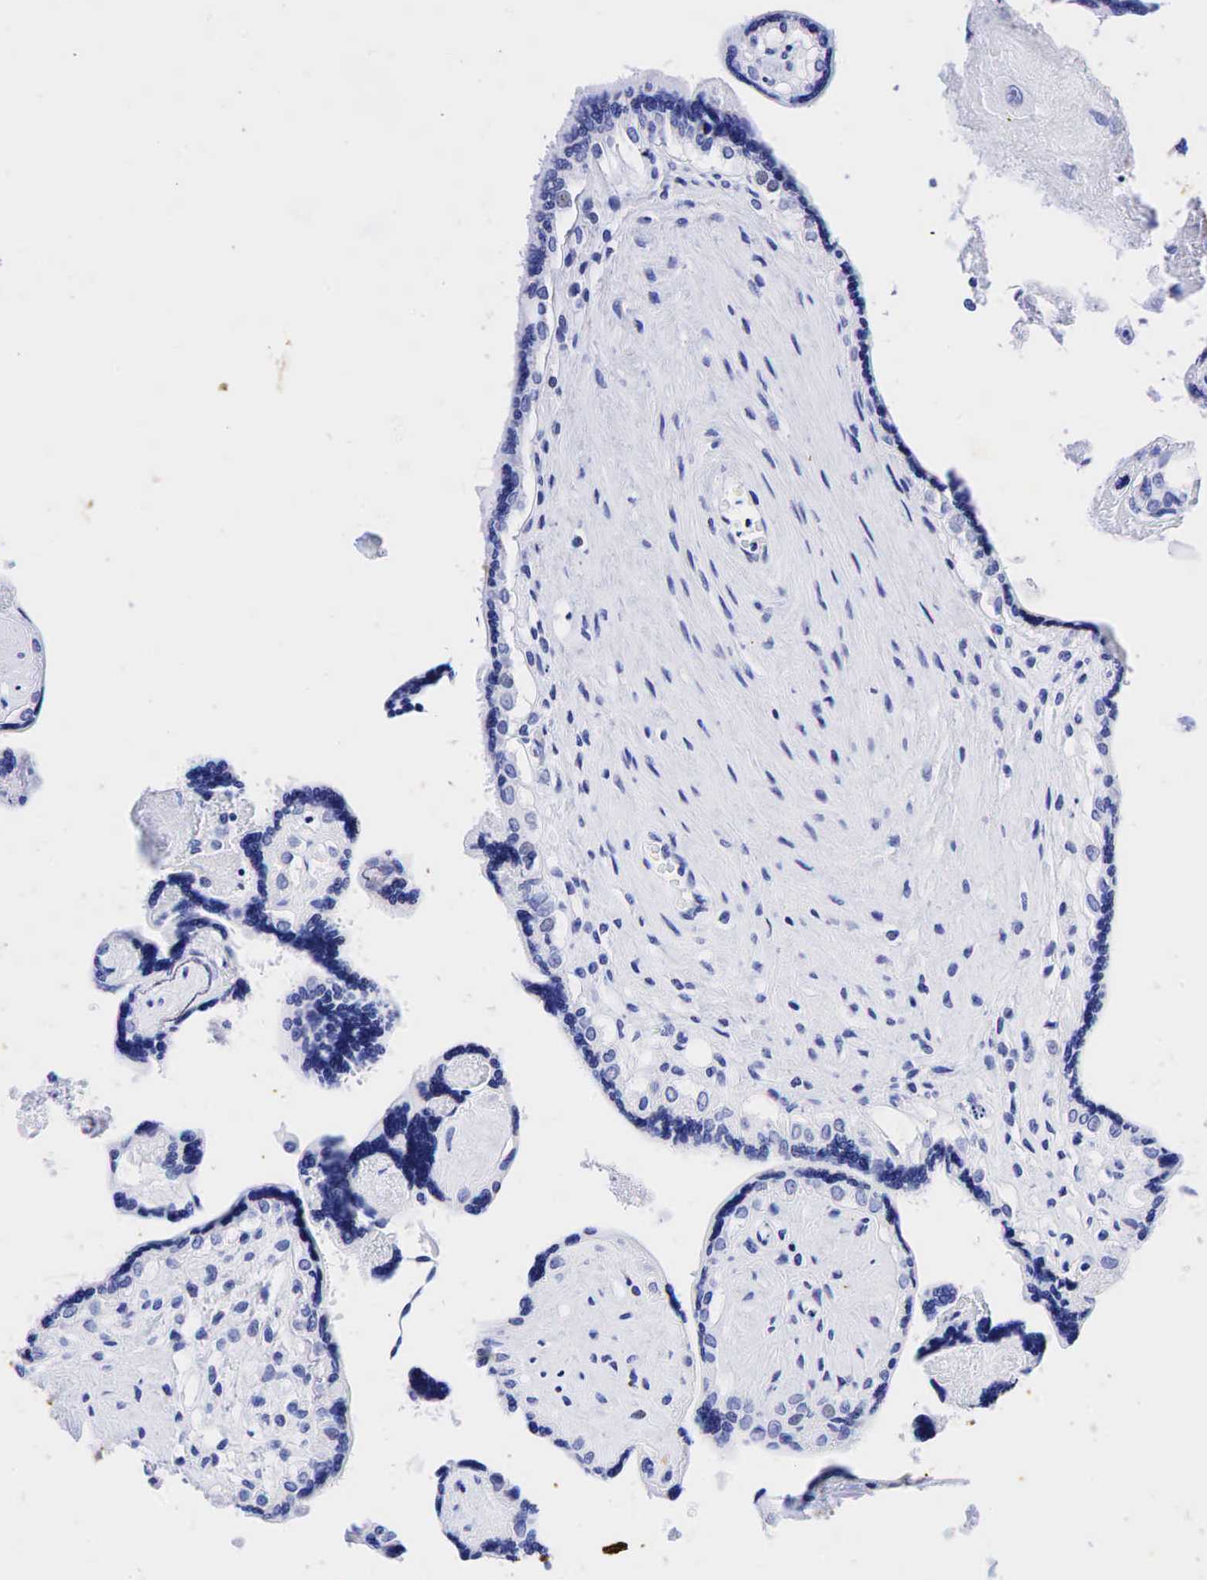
{"staining": {"intensity": "negative", "quantity": "none", "location": "none"}, "tissue": "placenta", "cell_type": "Trophoblastic cells", "image_type": "normal", "snomed": [{"axis": "morphology", "description": "Normal tissue, NOS"}, {"axis": "topography", "description": "Placenta"}], "caption": "Immunohistochemistry (IHC) image of normal placenta: placenta stained with DAB (3,3'-diaminobenzidine) demonstrates no significant protein expression in trophoblastic cells. Brightfield microscopy of IHC stained with DAB (brown) and hematoxylin (blue), captured at high magnification.", "gene": "CHGA", "patient": {"sex": "female", "age": 31}}